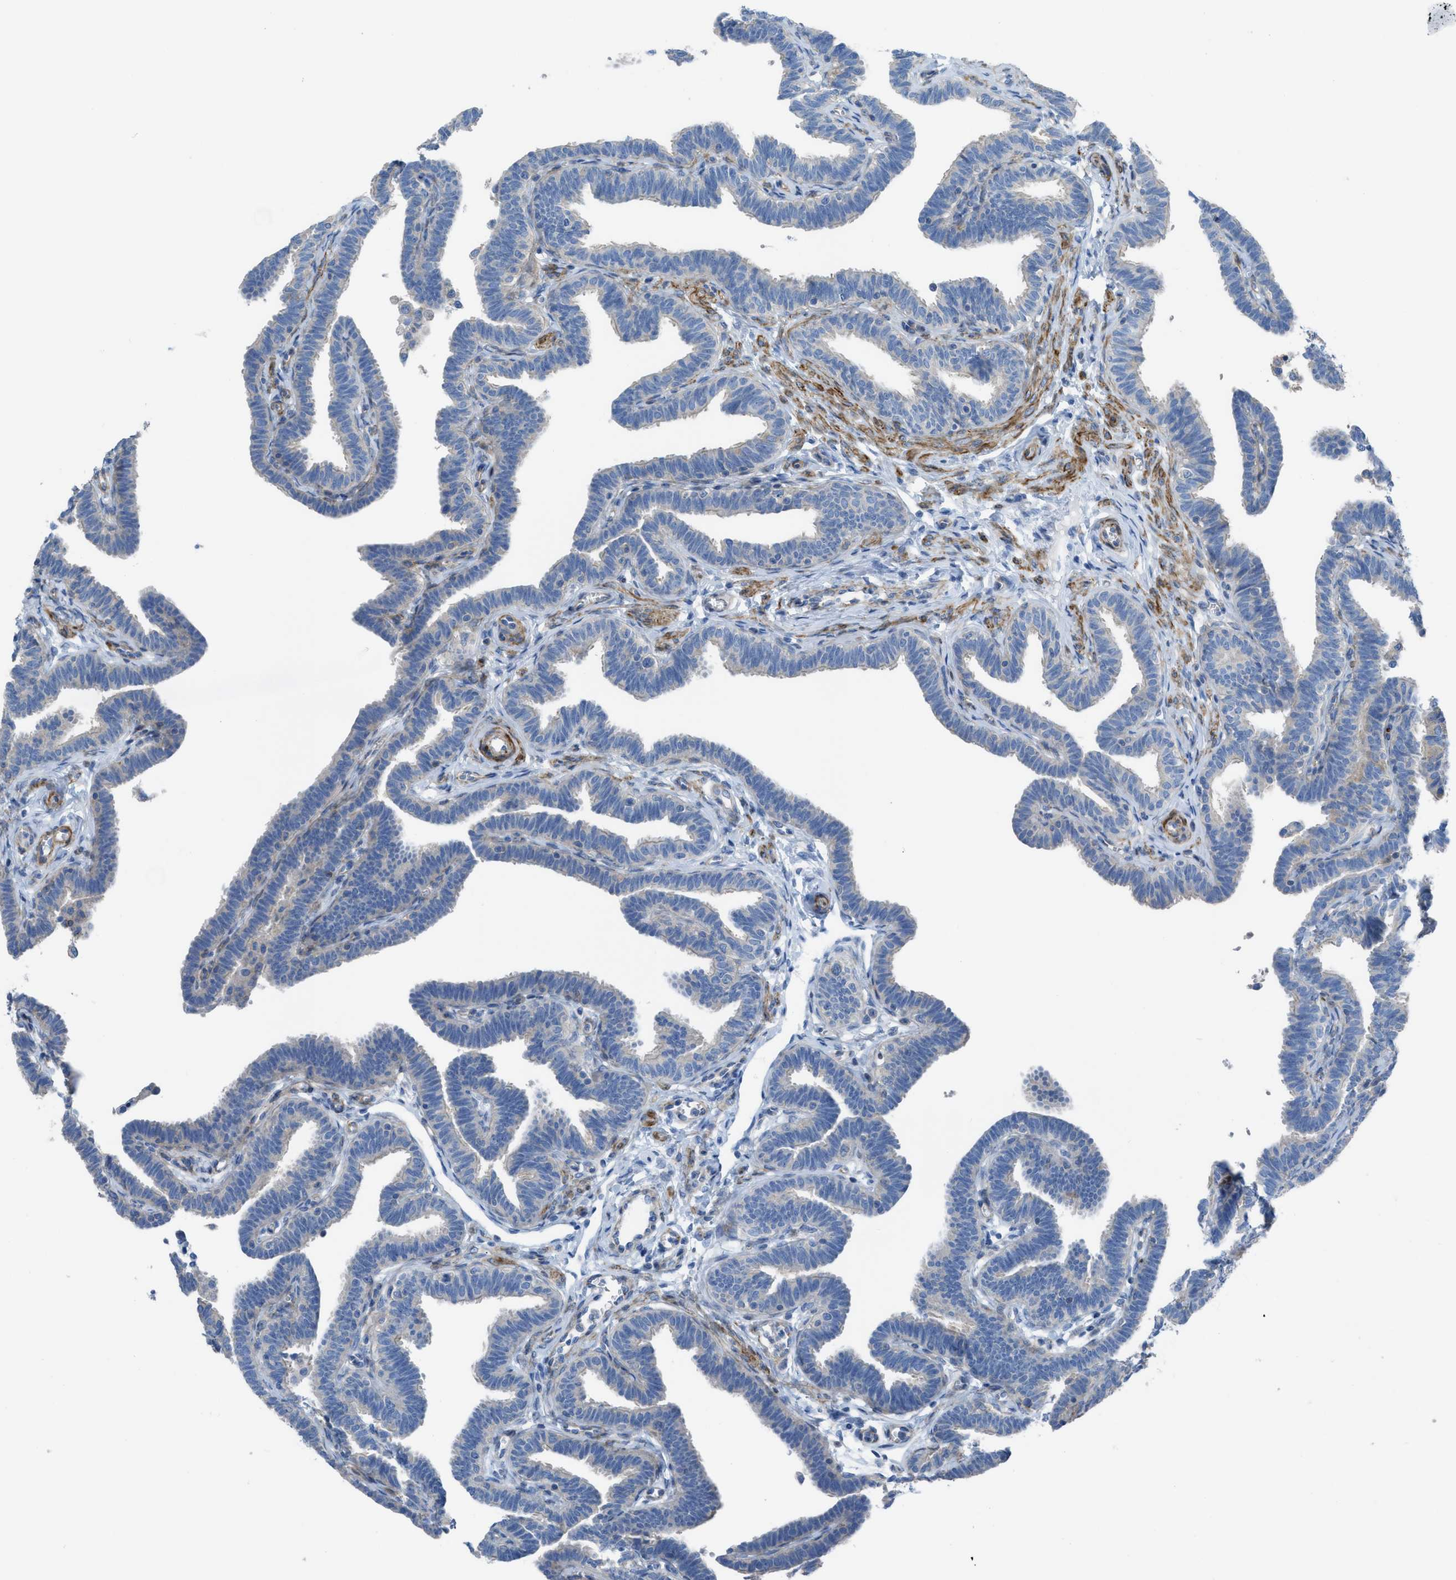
{"staining": {"intensity": "negative", "quantity": "none", "location": "none"}, "tissue": "fallopian tube", "cell_type": "Glandular cells", "image_type": "normal", "snomed": [{"axis": "morphology", "description": "Normal tissue, NOS"}, {"axis": "topography", "description": "Fallopian tube"}, {"axis": "topography", "description": "Ovary"}], "caption": "Glandular cells show no significant staining in benign fallopian tube. The staining is performed using DAB (3,3'-diaminobenzidine) brown chromogen with nuclei counter-stained in using hematoxylin.", "gene": "KCNH7", "patient": {"sex": "female", "age": 23}}